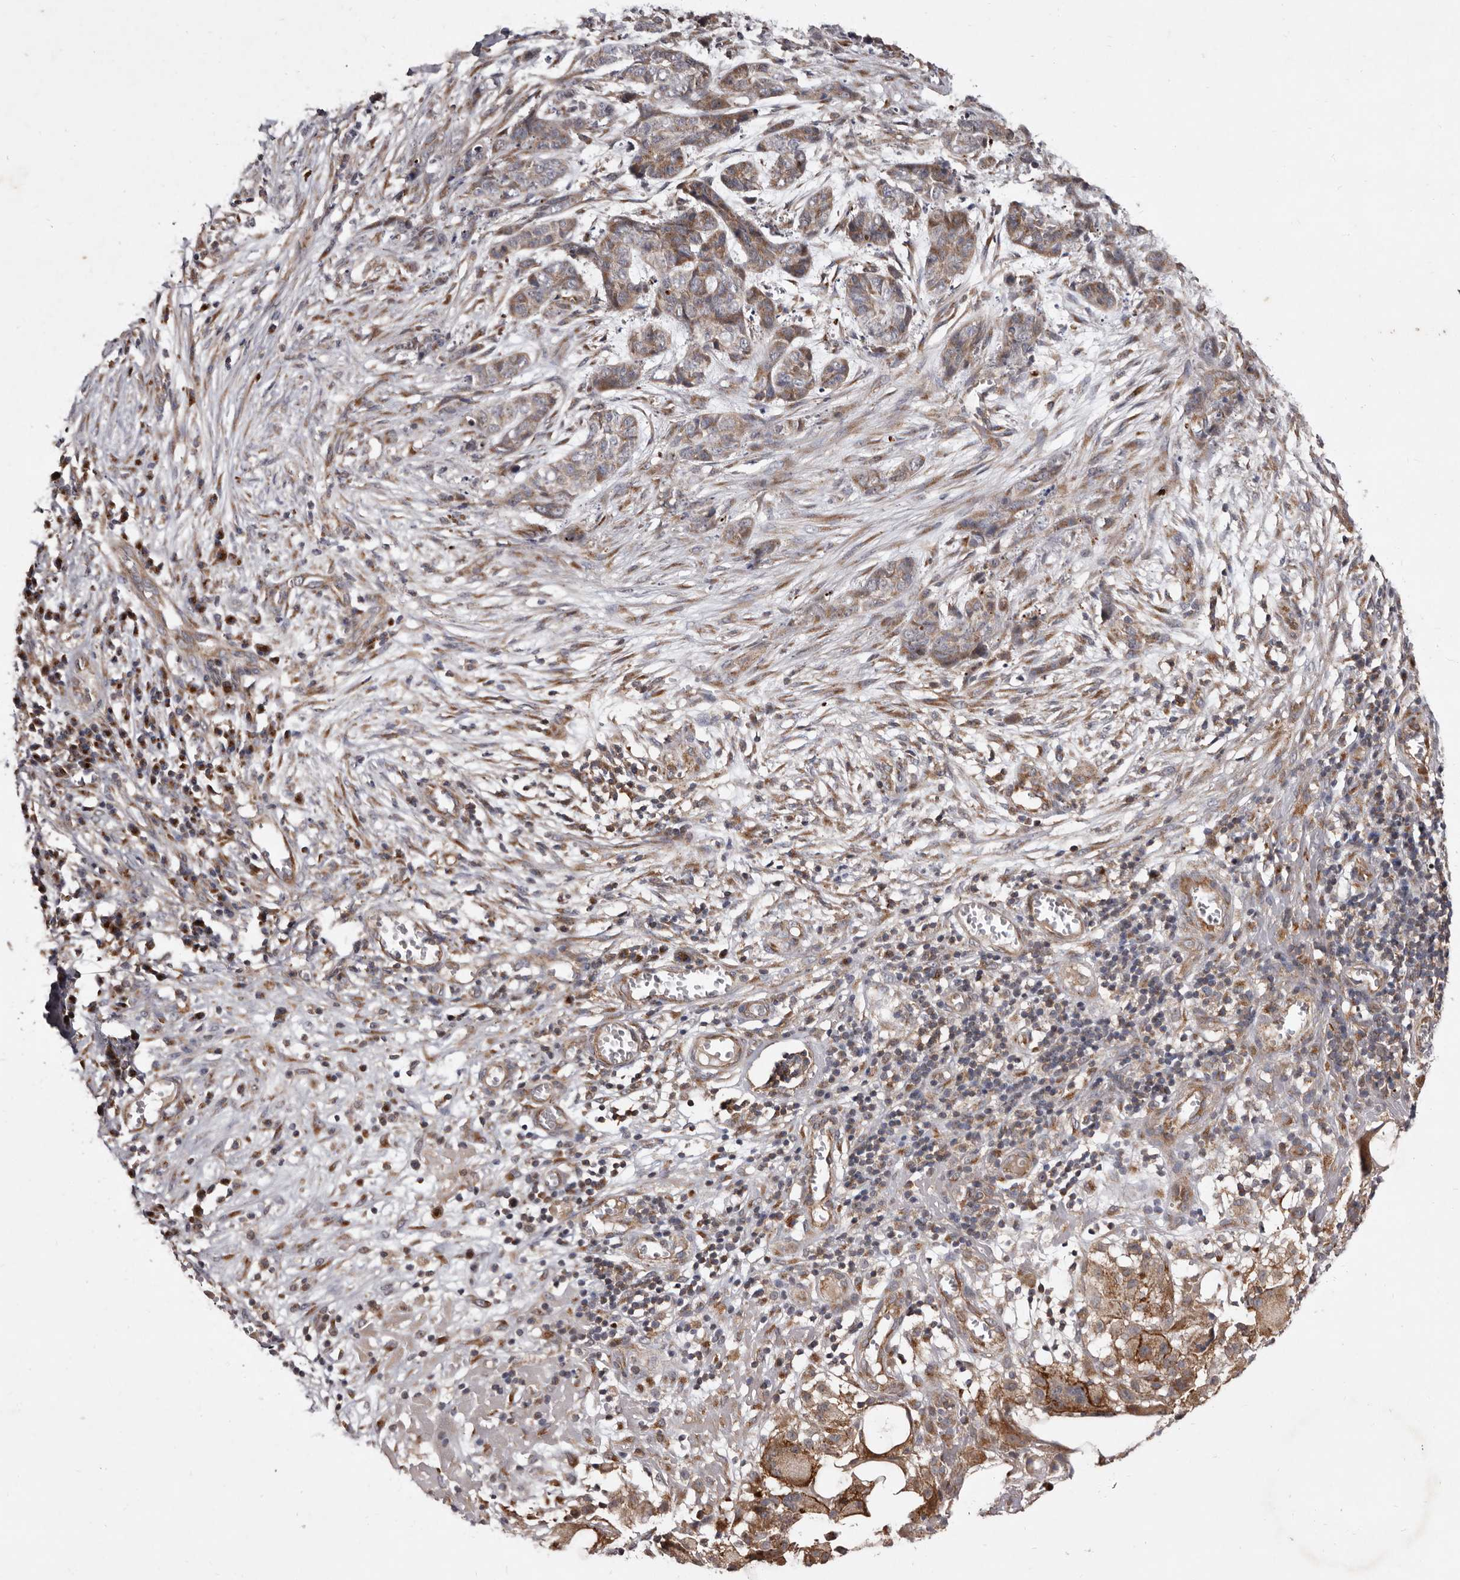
{"staining": {"intensity": "moderate", "quantity": ">75%", "location": "cytoplasmic/membranous"}, "tissue": "skin cancer", "cell_type": "Tumor cells", "image_type": "cancer", "snomed": [{"axis": "morphology", "description": "Basal cell carcinoma"}, {"axis": "topography", "description": "Skin"}], "caption": "A photomicrograph of skin cancer (basal cell carcinoma) stained for a protein demonstrates moderate cytoplasmic/membranous brown staining in tumor cells. Using DAB (3,3'-diaminobenzidine) (brown) and hematoxylin (blue) stains, captured at high magnification using brightfield microscopy.", "gene": "FLAD1", "patient": {"sex": "female", "age": 64}}